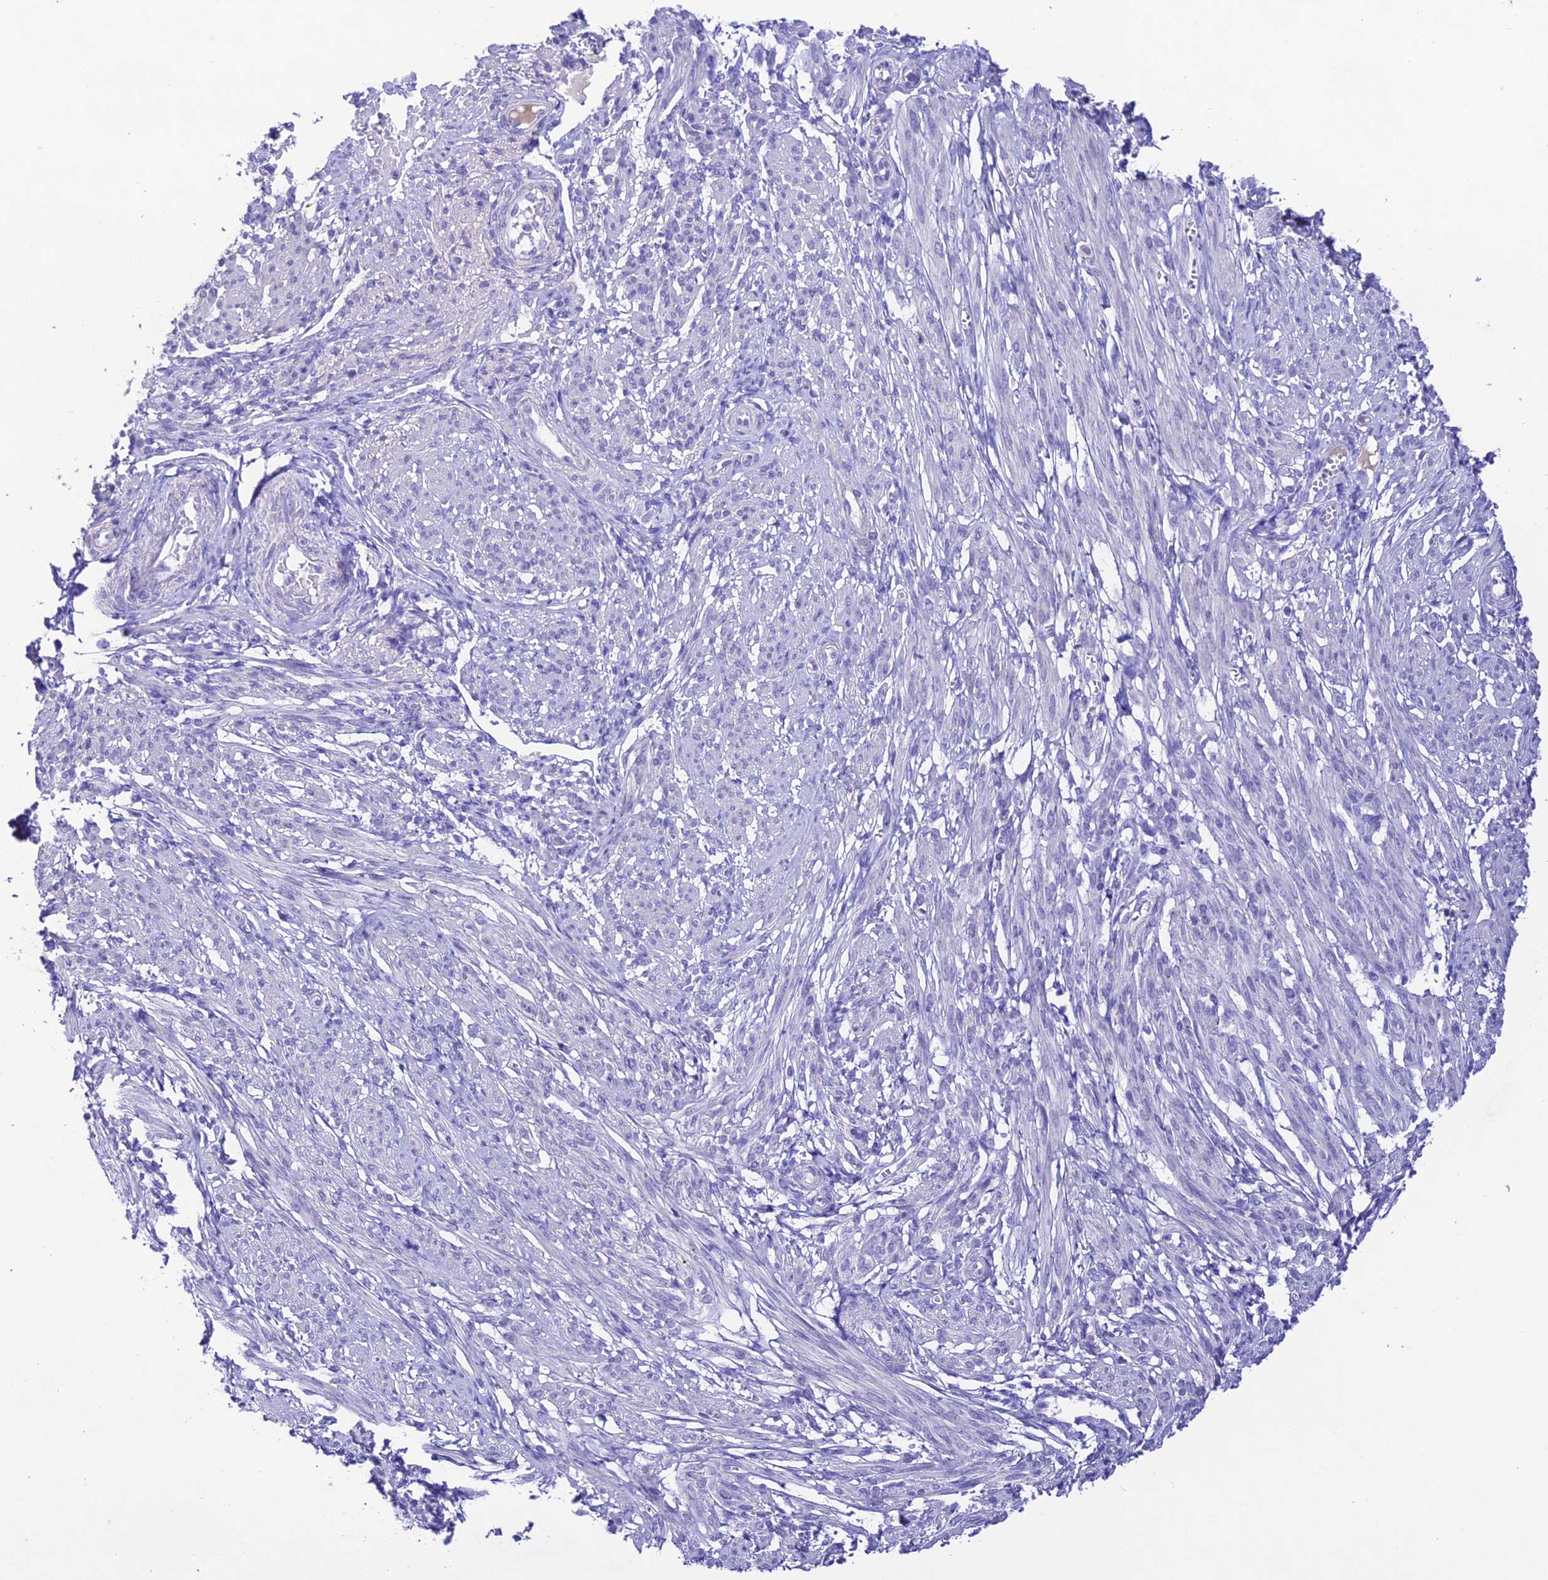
{"staining": {"intensity": "negative", "quantity": "none", "location": "none"}, "tissue": "smooth muscle", "cell_type": "Smooth muscle cells", "image_type": "normal", "snomed": [{"axis": "morphology", "description": "Normal tissue, NOS"}, {"axis": "topography", "description": "Smooth muscle"}], "caption": "Smooth muscle cells show no significant expression in benign smooth muscle.", "gene": "NLRP6", "patient": {"sex": "female", "age": 39}}